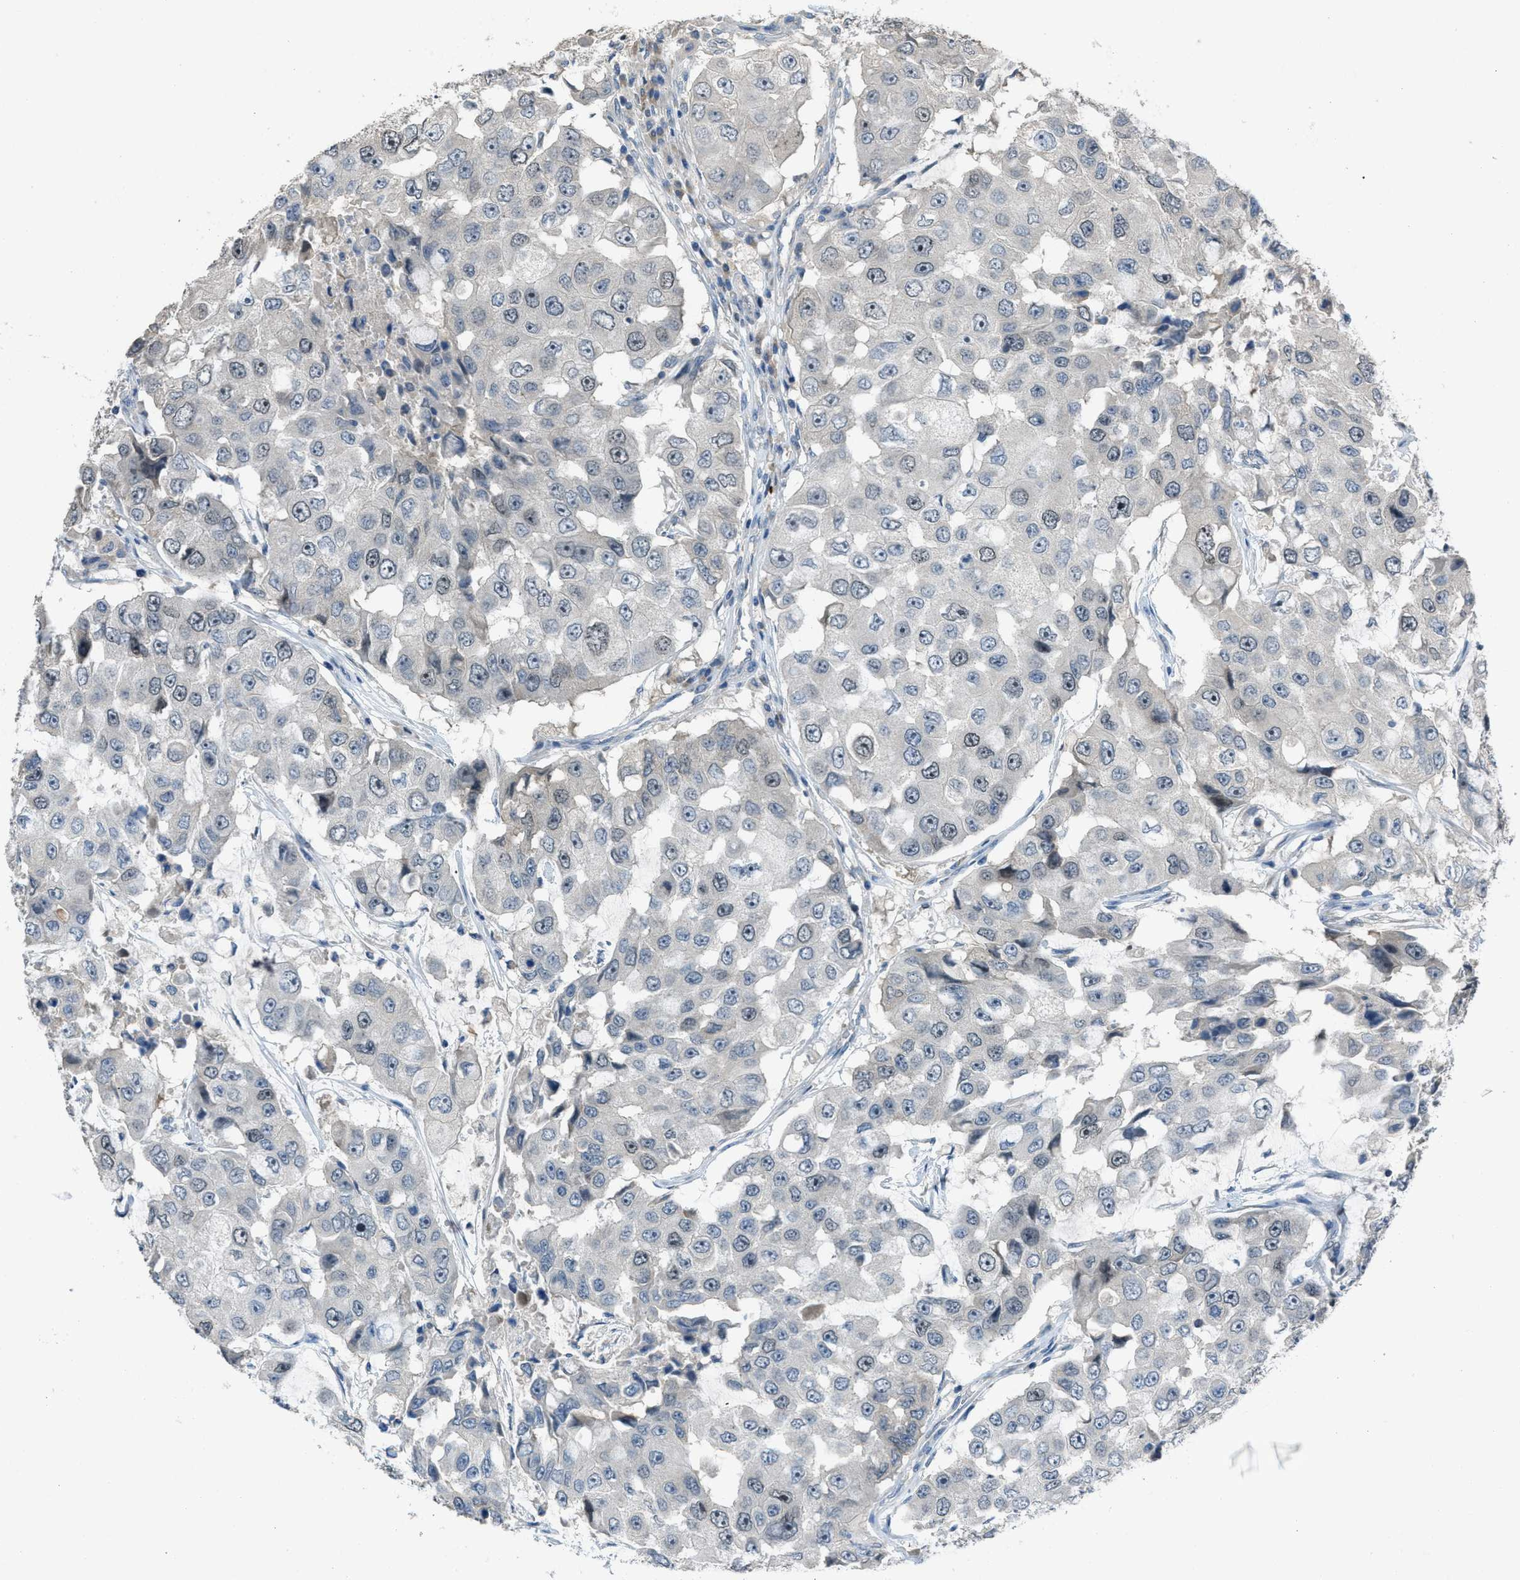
{"staining": {"intensity": "moderate", "quantity": "25%-75%", "location": "nuclear"}, "tissue": "breast cancer", "cell_type": "Tumor cells", "image_type": "cancer", "snomed": [{"axis": "morphology", "description": "Duct carcinoma"}, {"axis": "topography", "description": "Breast"}], "caption": "Moderate nuclear expression is identified in approximately 25%-75% of tumor cells in intraductal carcinoma (breast).", "gene": "MIS18A", "patient": {"sex": "female", "age": 27}}